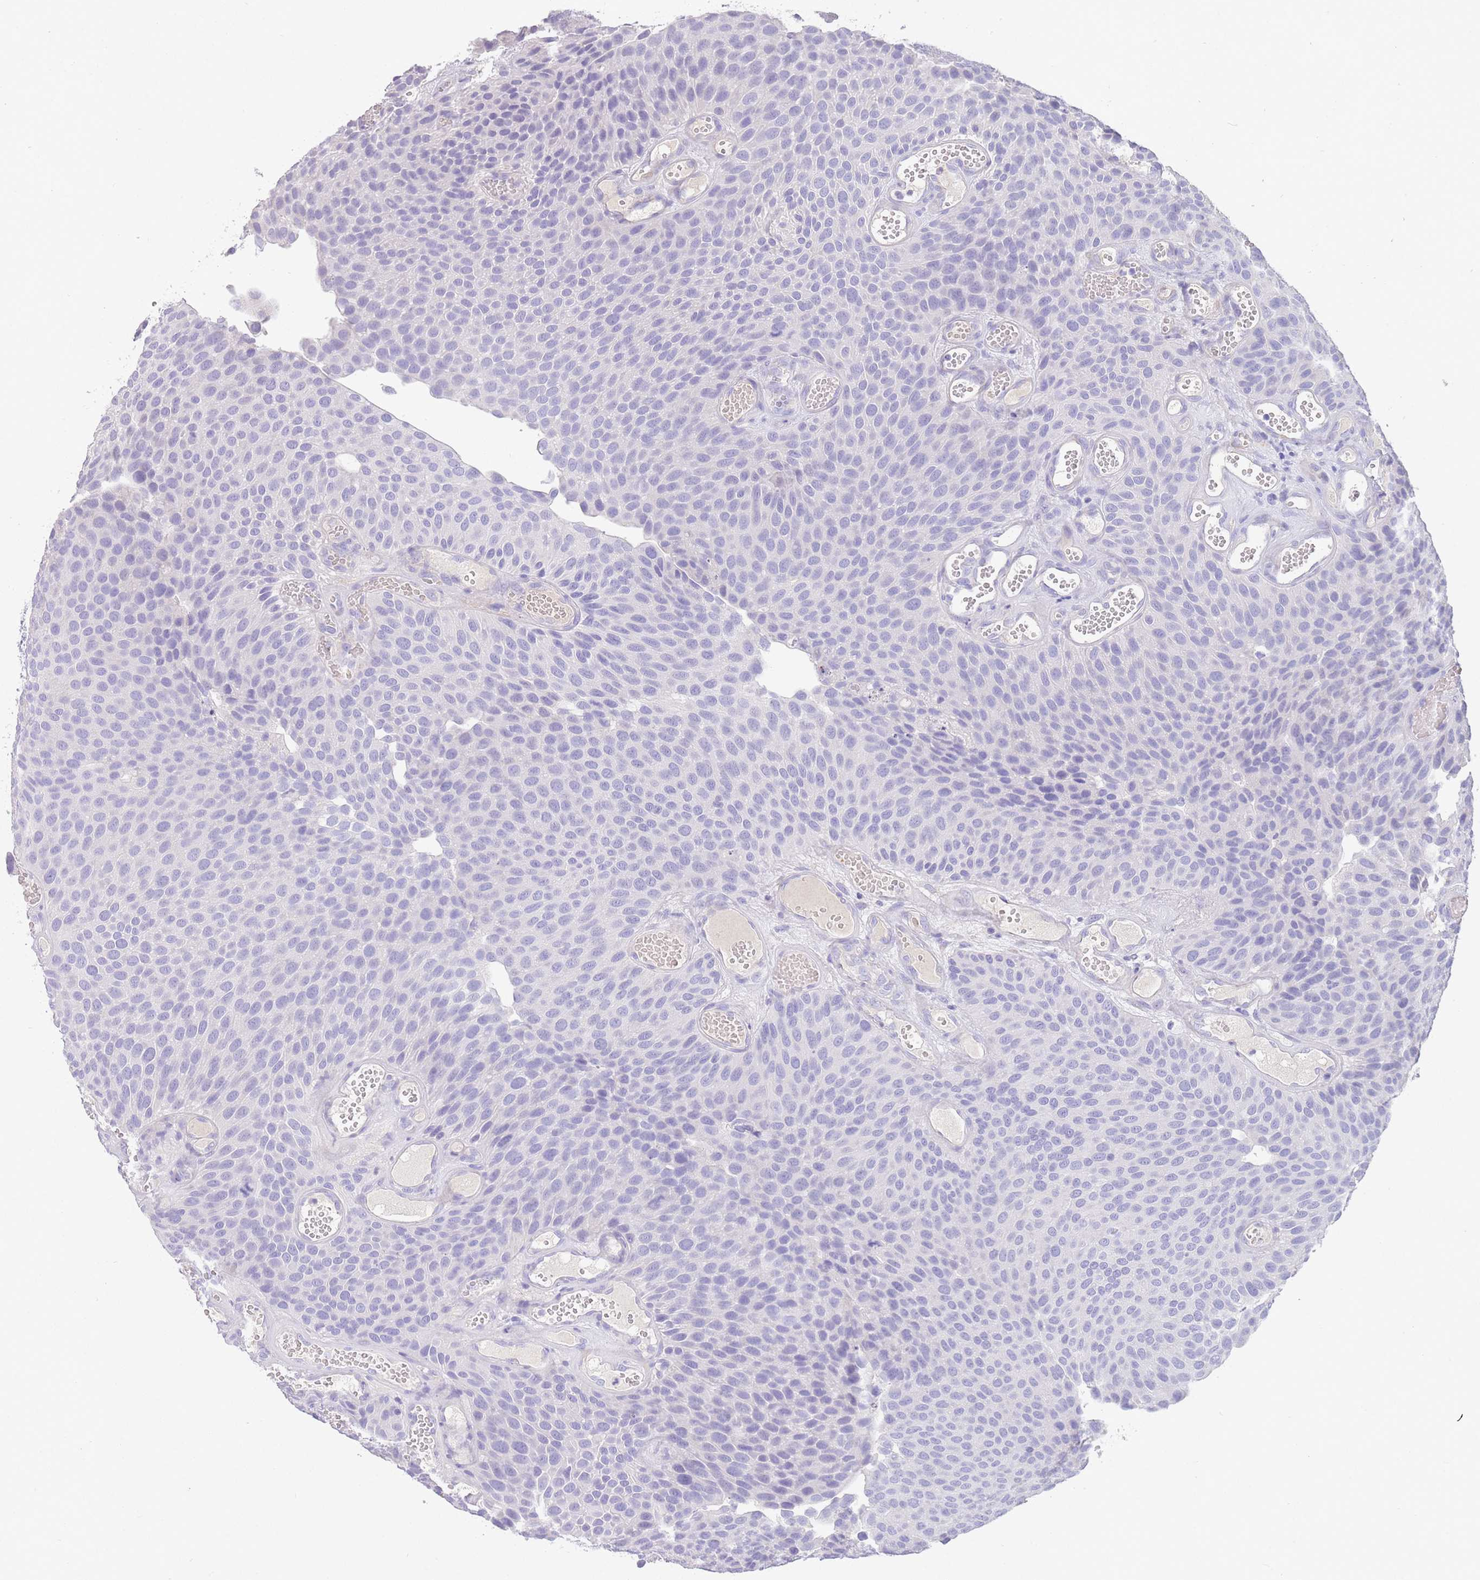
{"staining": {"intensity": "negative", "quantity": "none", "location": "none"}, "tissue": "urothelial cancer", "cell_type": "Tumor cells", "image_type": "cancer", "snomed": [{"axis": "morphology", "description": "Urothelial carcinoma, Low grade"}, {"axis": "topography", "description": "Urinary bladder"}], "caption": "The image reveals no staining of tumor cells in low-grade urothelial carcinoma.", "gene": "SFTPA1", "patient": {"sex": "male", "age": 89}}